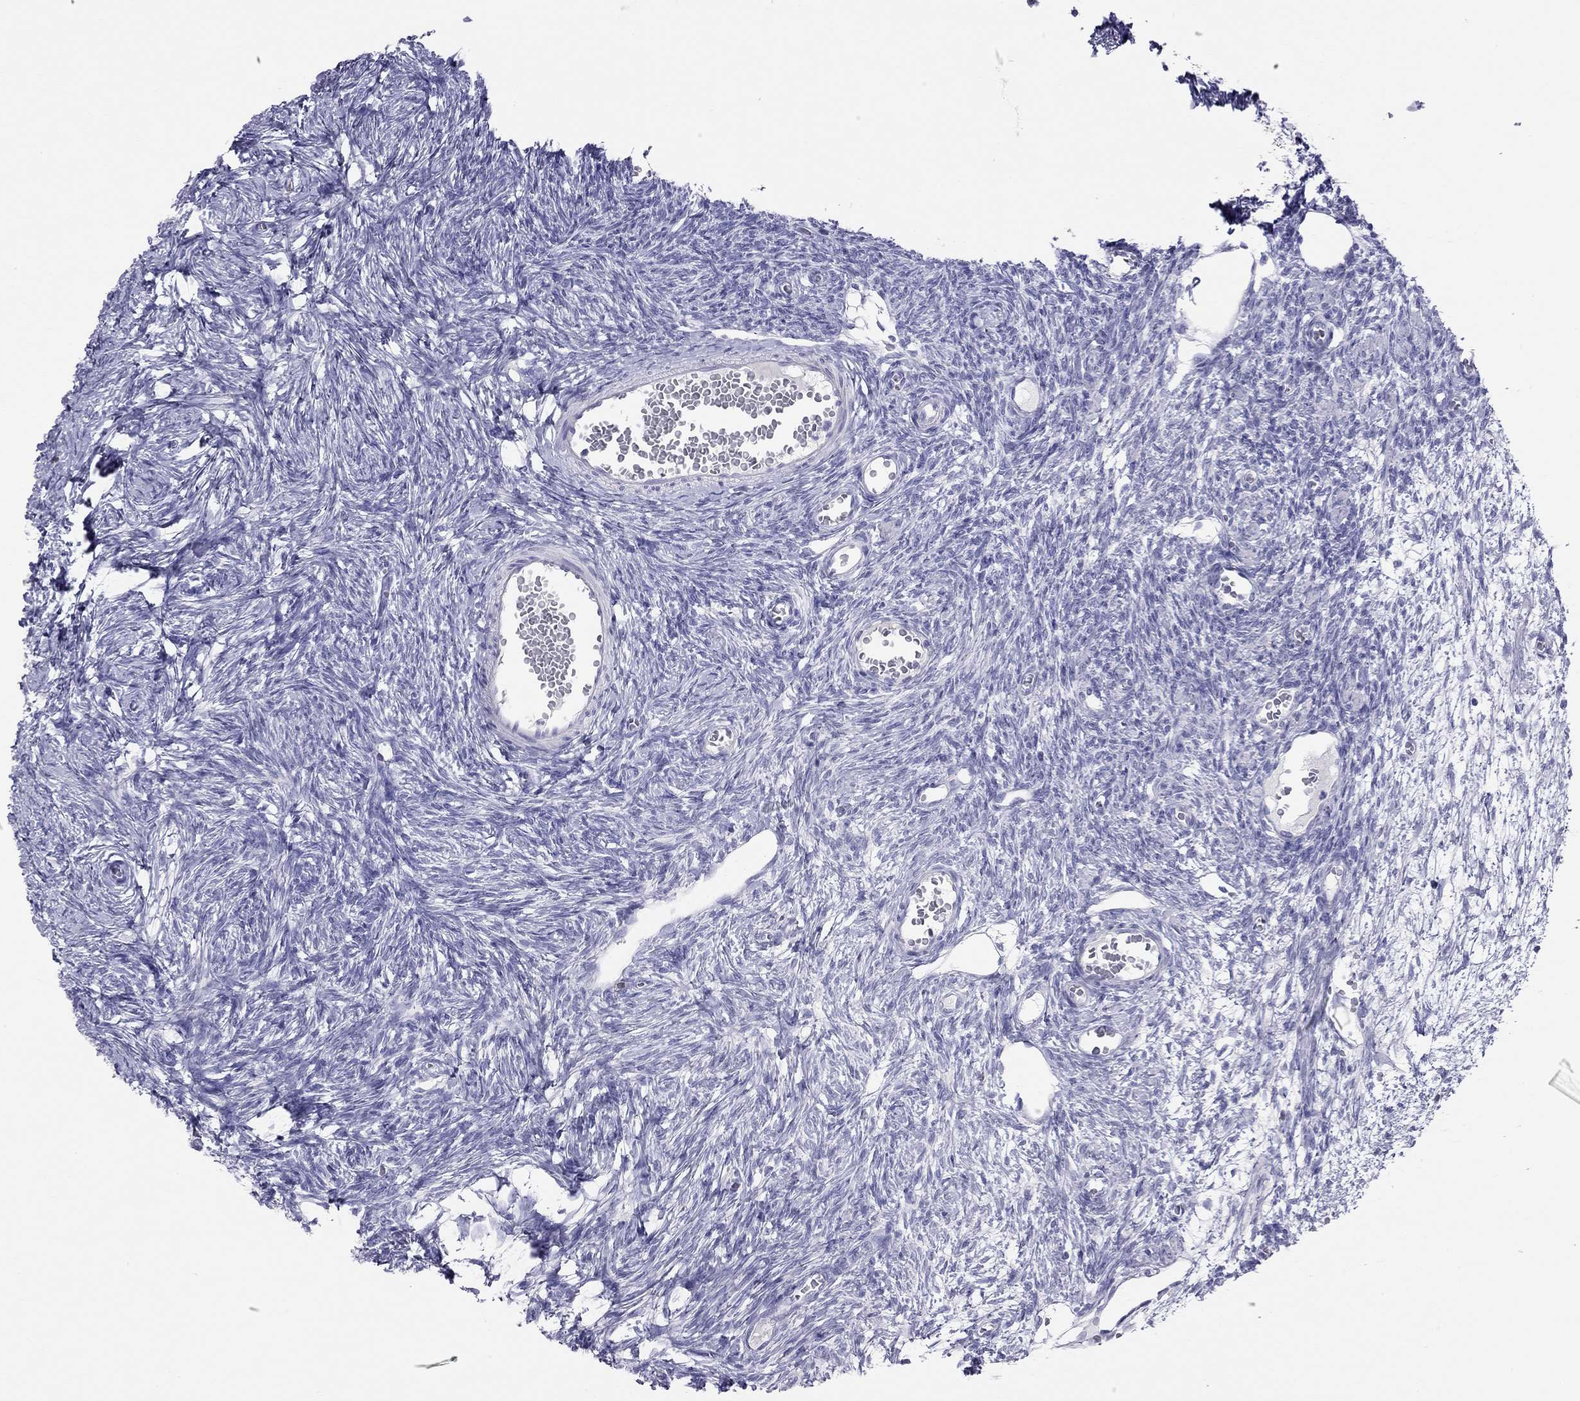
{"staining": {"intensity": "negative", "quantity": "none", "location": "none"}, "tissue": "ovary", "cell_type": "Follicle cells", "image_type": "normal", "snomed": [{"axis": "morphology", "description": "Normal tissue, NOS"}, {"axis": "topography", "description": "Ovary"}], "caption": "Immunohistochemical staining of benign human ovary displays no significant expression in follicle cells. The staining is performed using DAB (3,3'-diaminobenzidine) brown chromogen with nuclei counter-stained in using hematoxylin.", "gene": "SH2D2A", "patient": {"sex": "female", "age": 27}}